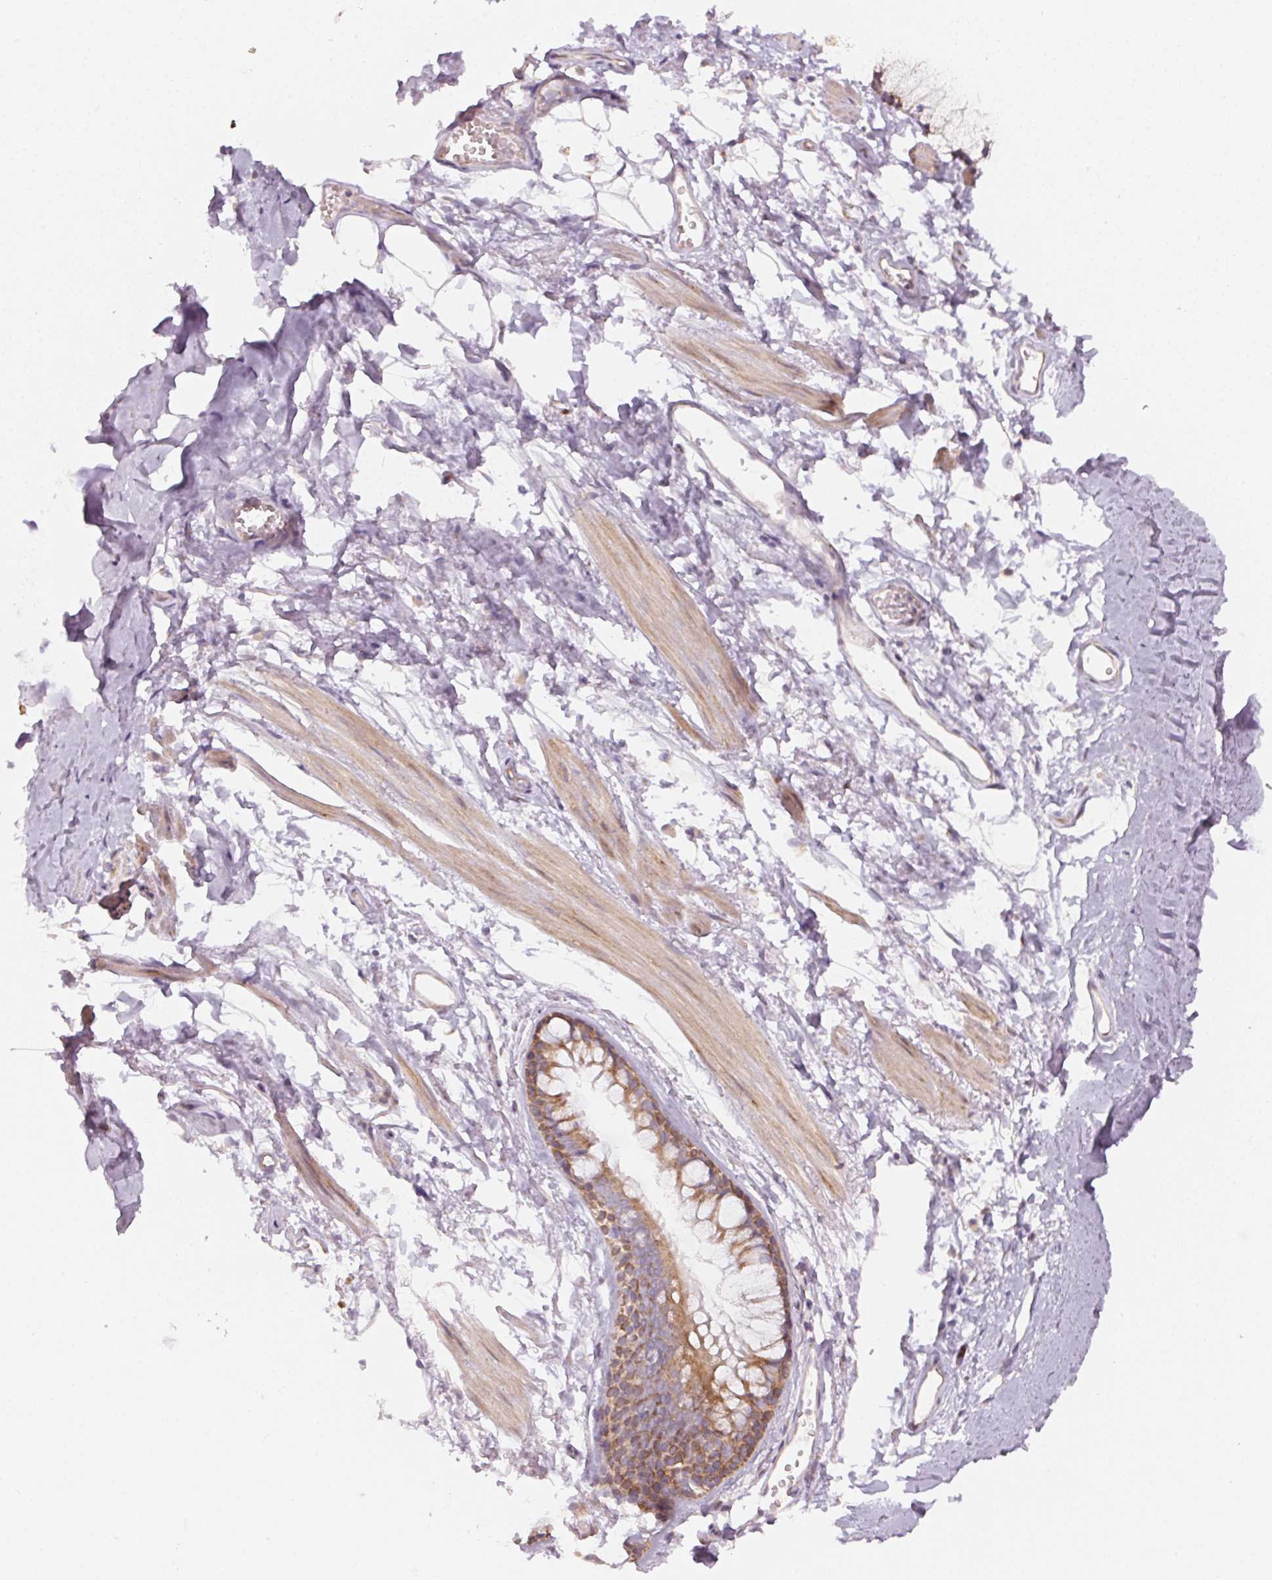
{"staining": {"intensity": "weak", "quantity": "25%-75%", "location": "cytoplasmic/membranous"}, "tissue": "adipose tissue", "cell_type": "Adipocytes", "image_type": "normal", "snomed": [{"axis": "morphology", "description": "Normal tissue, NOS"}, {"axis": "topography", "description": "Cartilage tissue"}, {"axis": "topography", "description": "Bronchus"}], "caption": "Immunohistochemical staining of benign human adipose tissue exhibits 25%-75% levels of weak cytoplasmic/membranous protein positivity in about 25%-75% of adipocytes.", "gene": "BLOC1S2", "patient": {"sex": "female", "age": 79}}